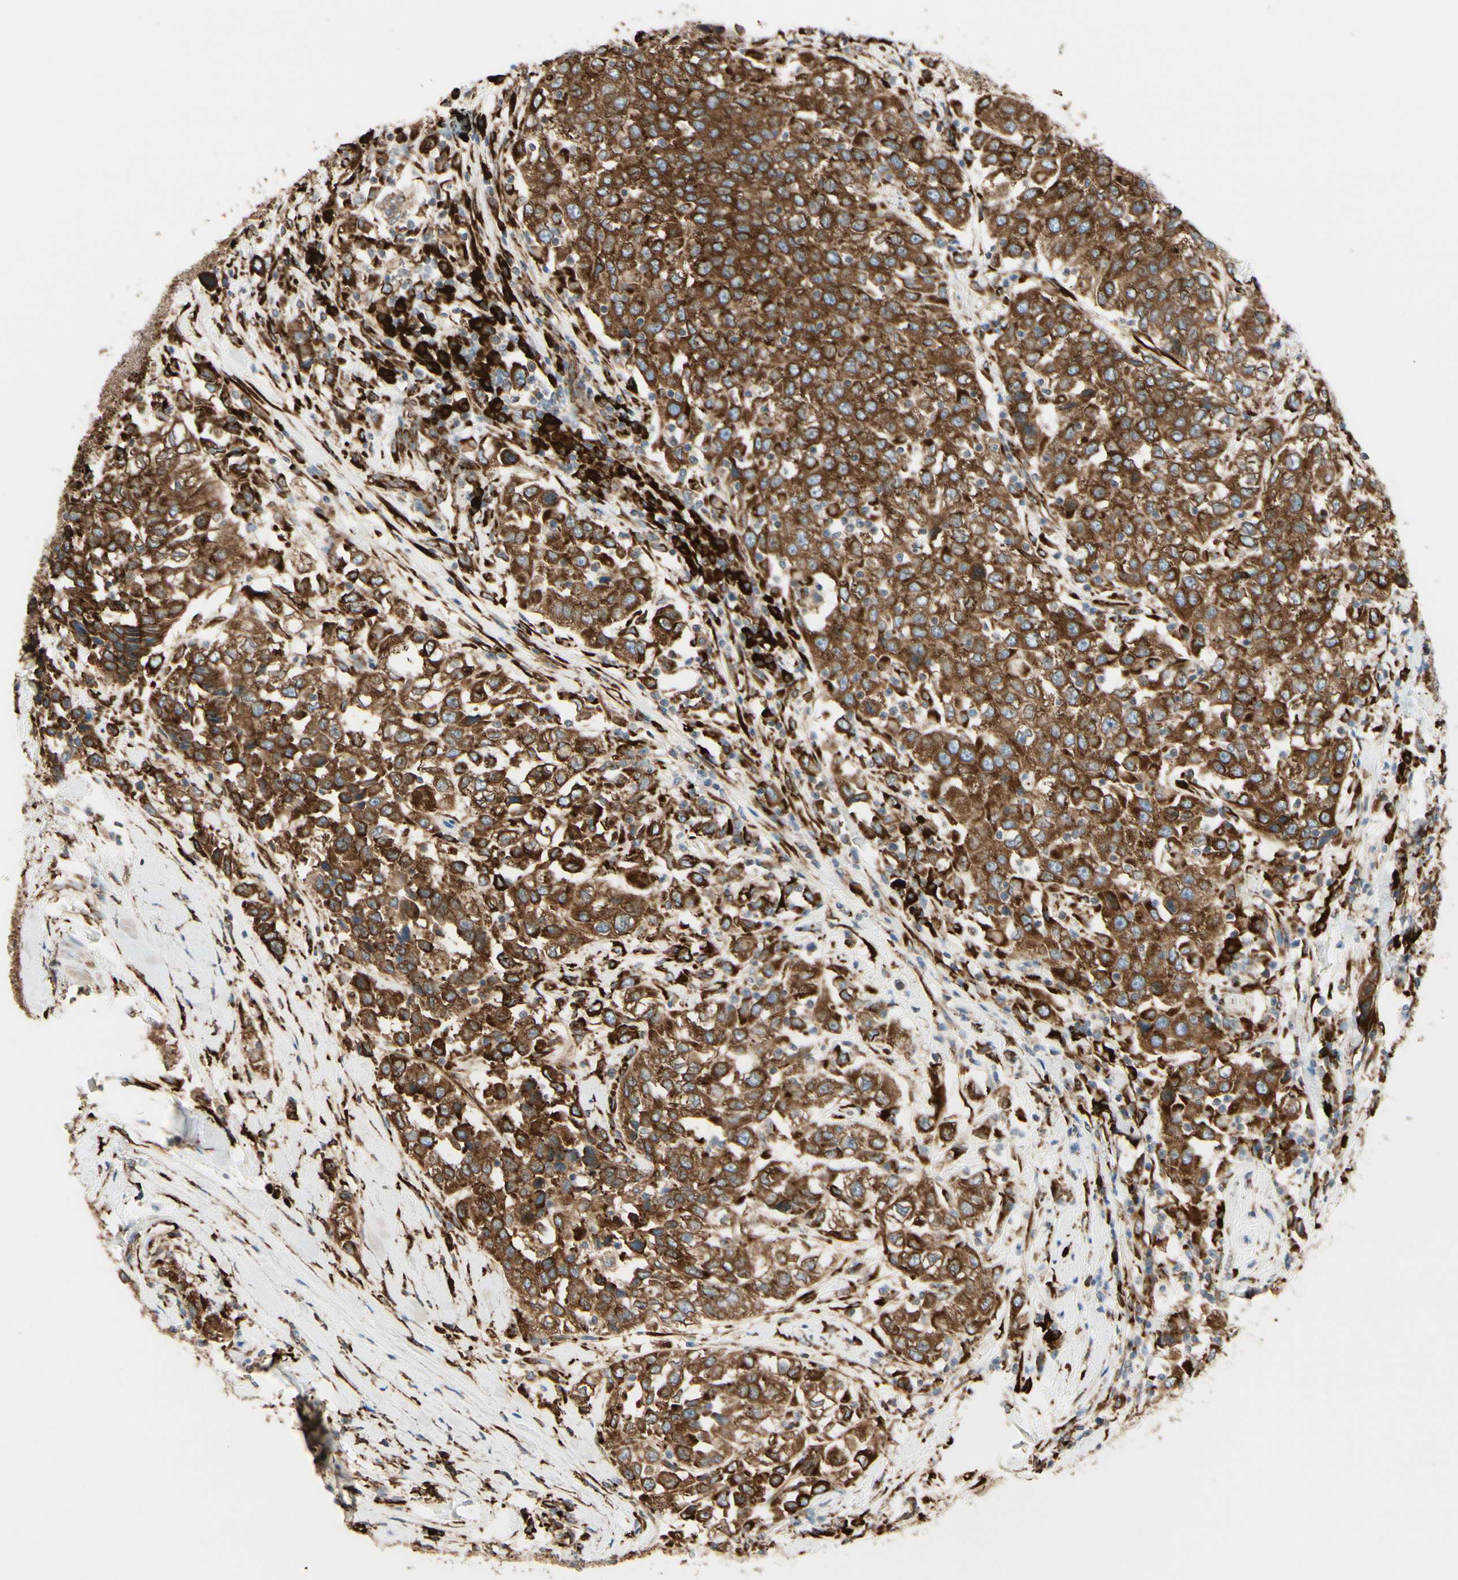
{"staining": {"intensity": "strong", "quantity": ">75%", "location": "cytoplasmic/membranous"}, "tissue": "urothelial cancer", "cell_type": "Tumor cells", "image_type": "cancer", "snomed": [{"axis": "morphology", "description": "Urothelial carcinoma, High grade"}, {"axis": "topography", "description": "Urinary bladder"}], "caption": "Urothelial carcinoma (high-grade) was stained to show a protein in brown. There is high levels of strong cytoplasmic/membranous expression in approximately >75% of tumor cells.", "gene": "RRBP1", "patient": {"sex": "female", "age": 80}}